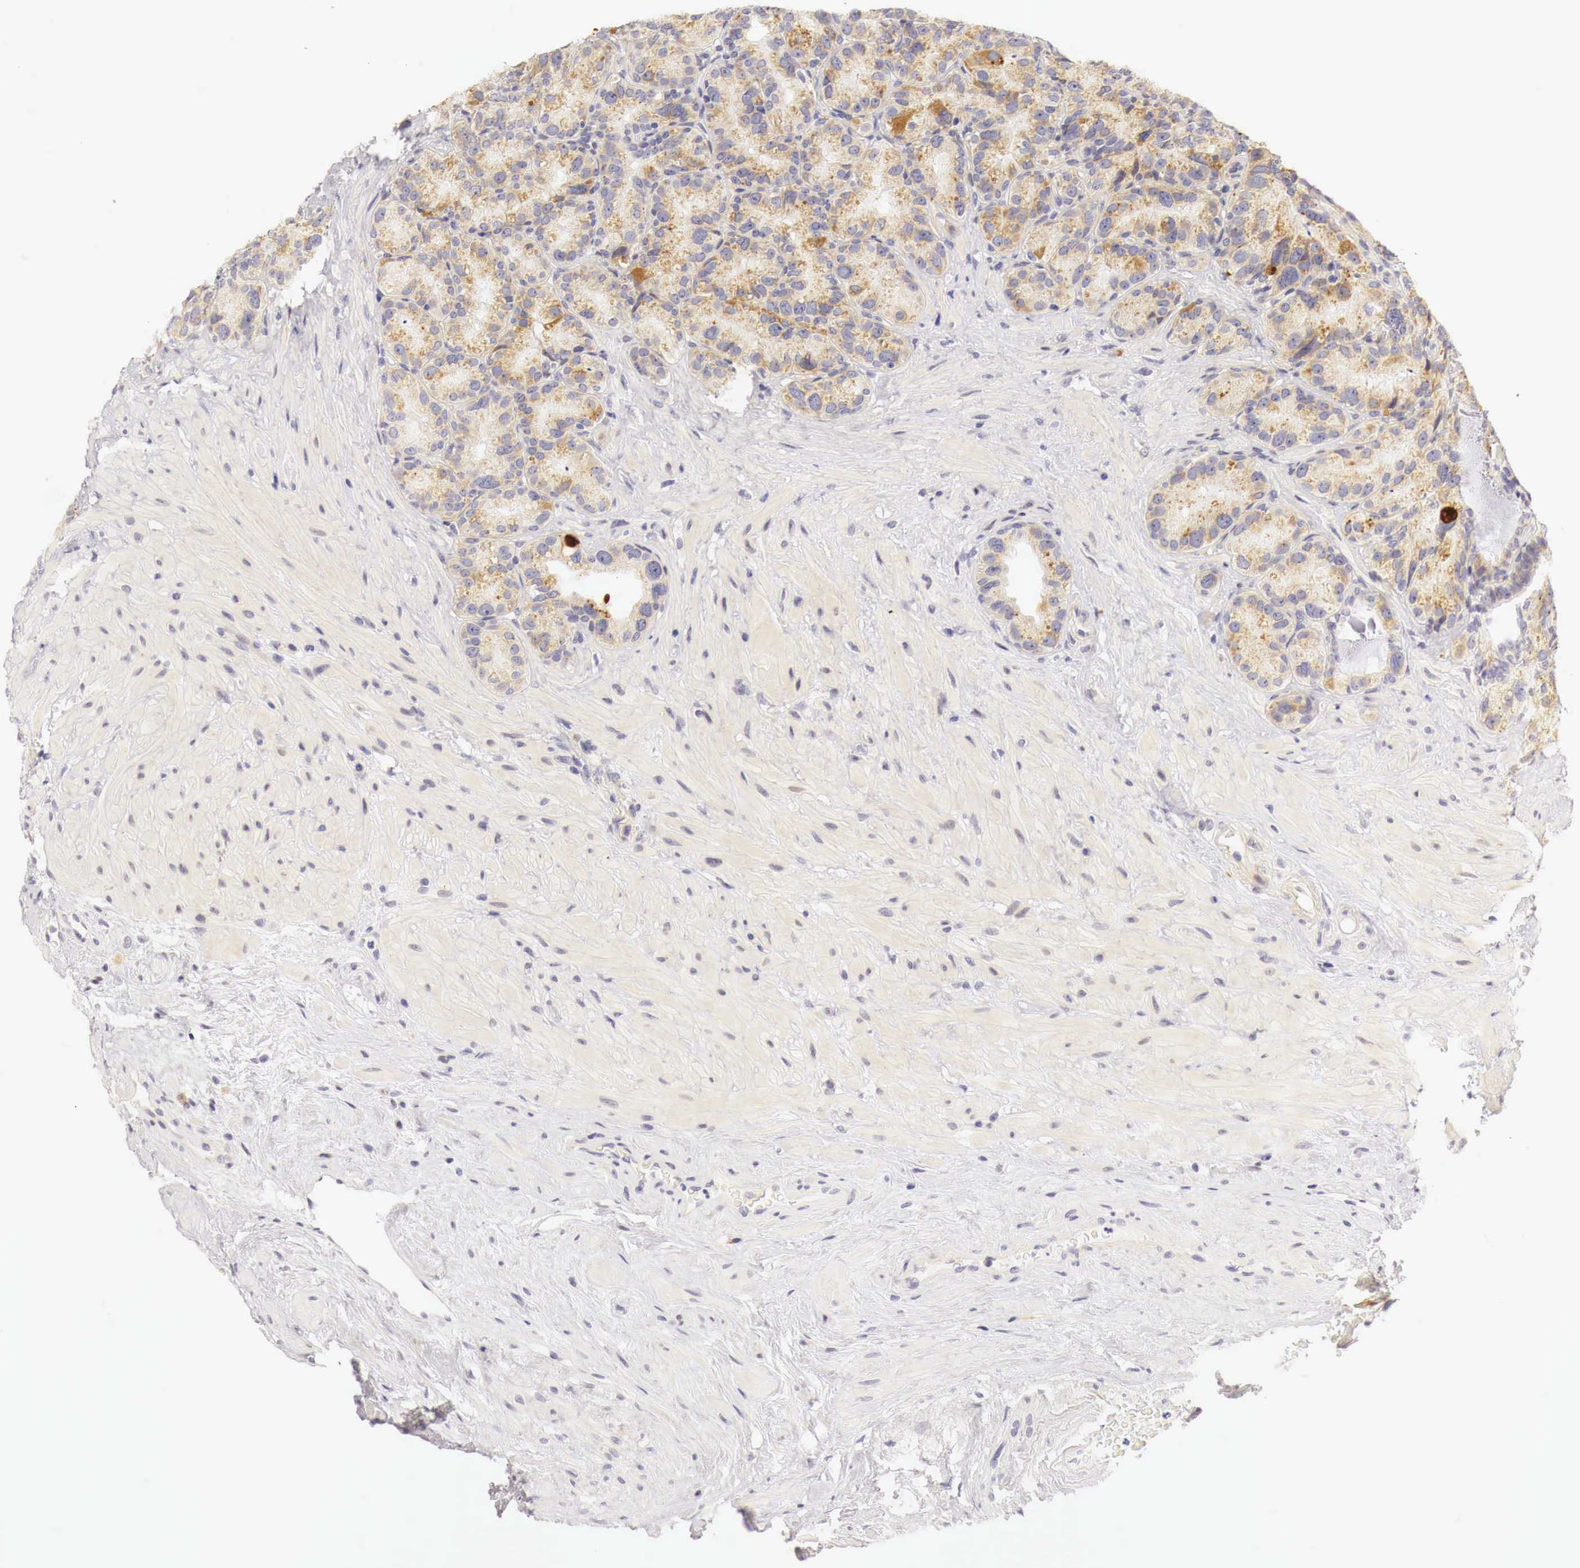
{"staining": {"intensity": "moderate", "quantity": "25%-75%", "location": "cytoplasmic/membranous"}, "tissue": "seminal vesicle", "cell_type": "Glandular cells", "image_type": "normal", "snomed": [{"axis": "morphology", "description": "Normal tissue, NOS"}, {"axis": "topography", "description": "Seminal veicle"}], "caption": "Immunohistochemistry (IHC) (DAB) staining of benign seminal vesicle exhibits moderate cytoplasmic/membranous protein staining in about 25%-75% of glandular cells.", "gene": "CASP3", "patient": {"sex": "male", "age": 63}}